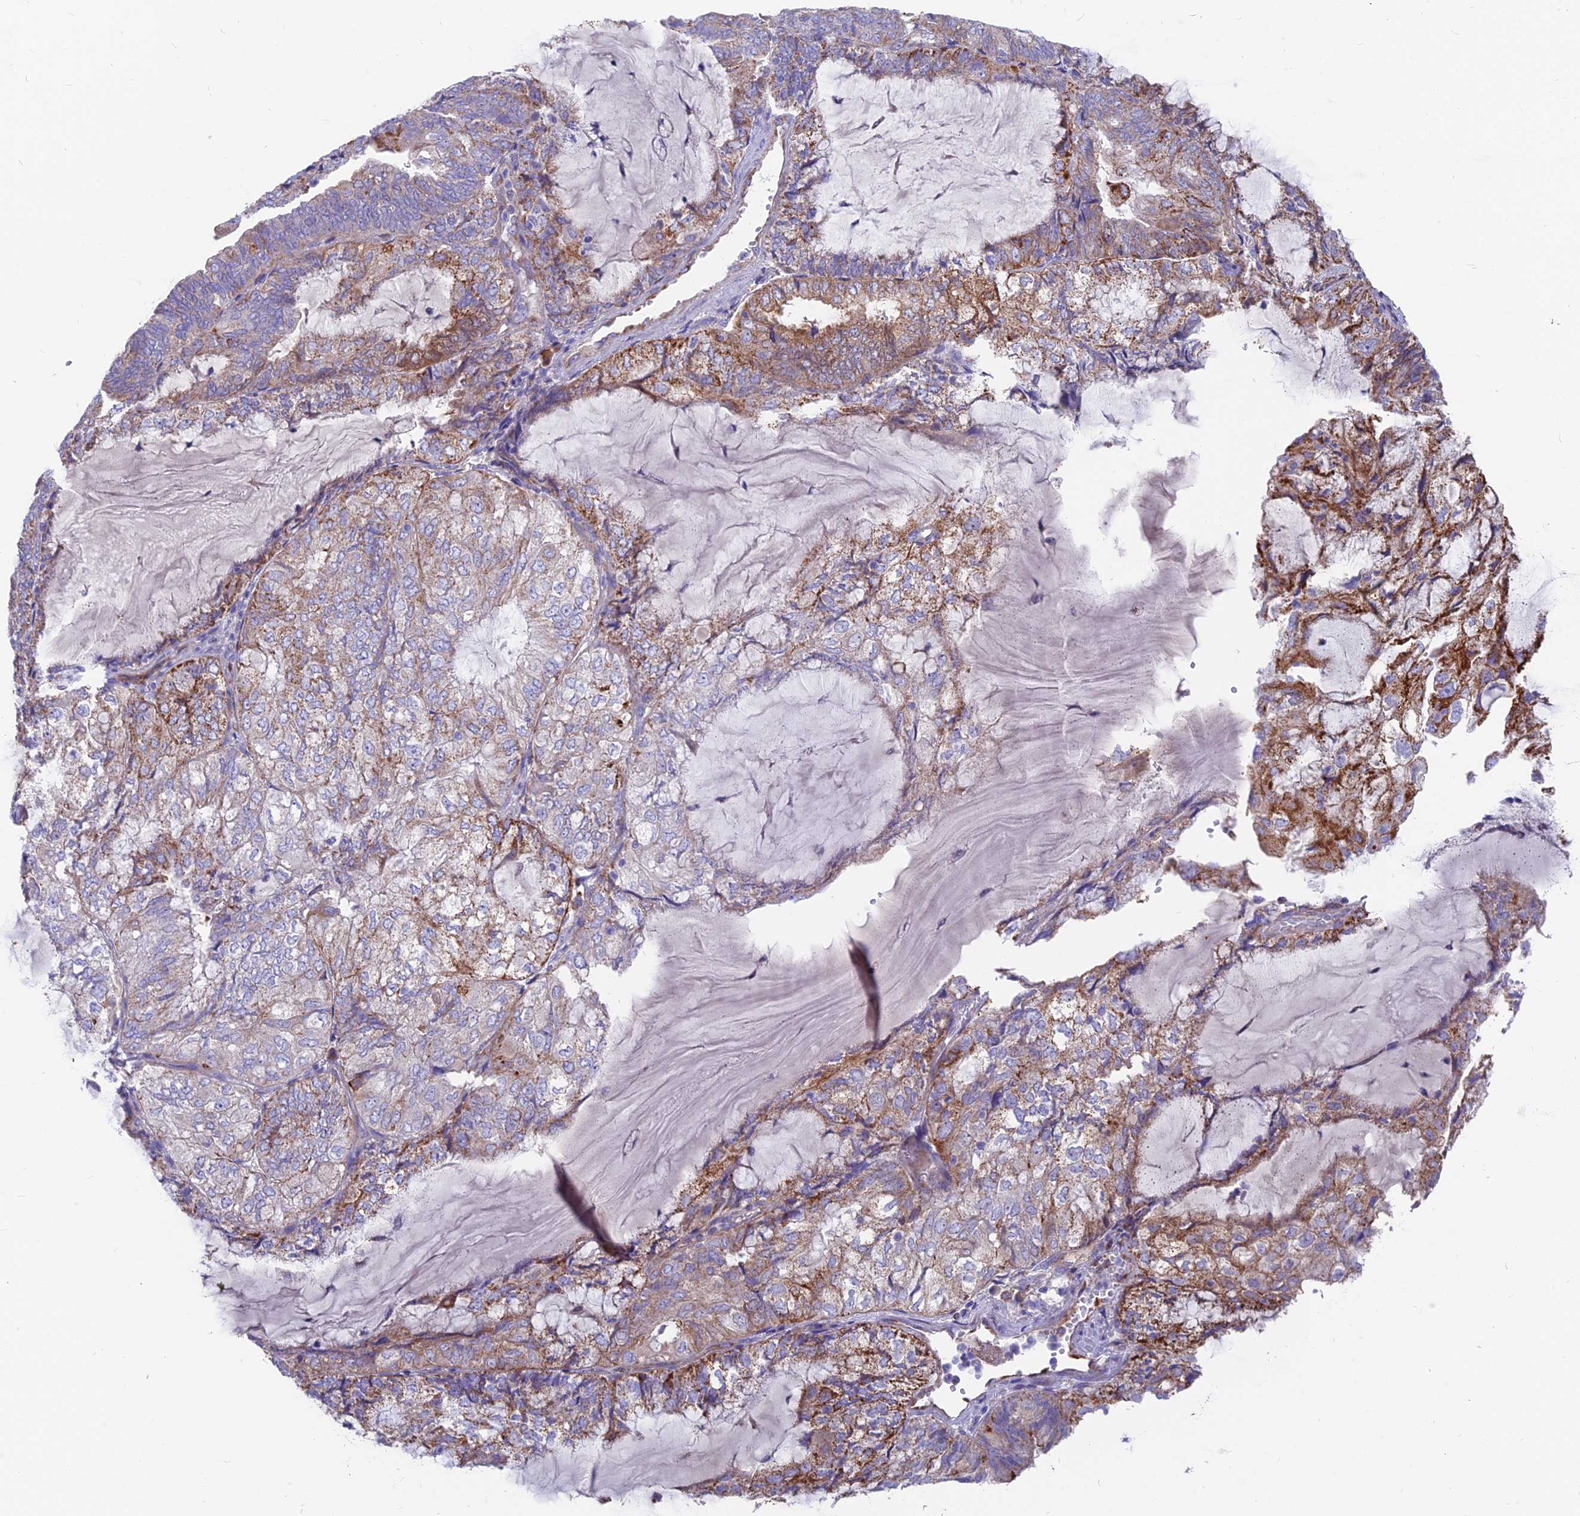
{"staining": {"intensity": "moderate", "quantity": "<25%", "location": "cytoplasmic/membranous"}, "tissue": "endometrial cancer", "cell_type": "Tumor cells", "image_type": "cancer", "snomed": [{"axis": "morphology", "description": "Adenocarcinoma, NOS"}, {"axis": "topography", "description": "Endometrium"}], "caption": "Immunohistochemistry (IHC) image of neoplastic tissue: endometrial cancer stained using immunohistochemistry (IHC) shows low levels of moderate protein expression localized specifically in the cytoplasmic/membranous of tumor cells, appearing as a cytoplasmic/membranous brown color.", "gene": "TIGD6", "patient": {"sex": "female", "age": 81}}